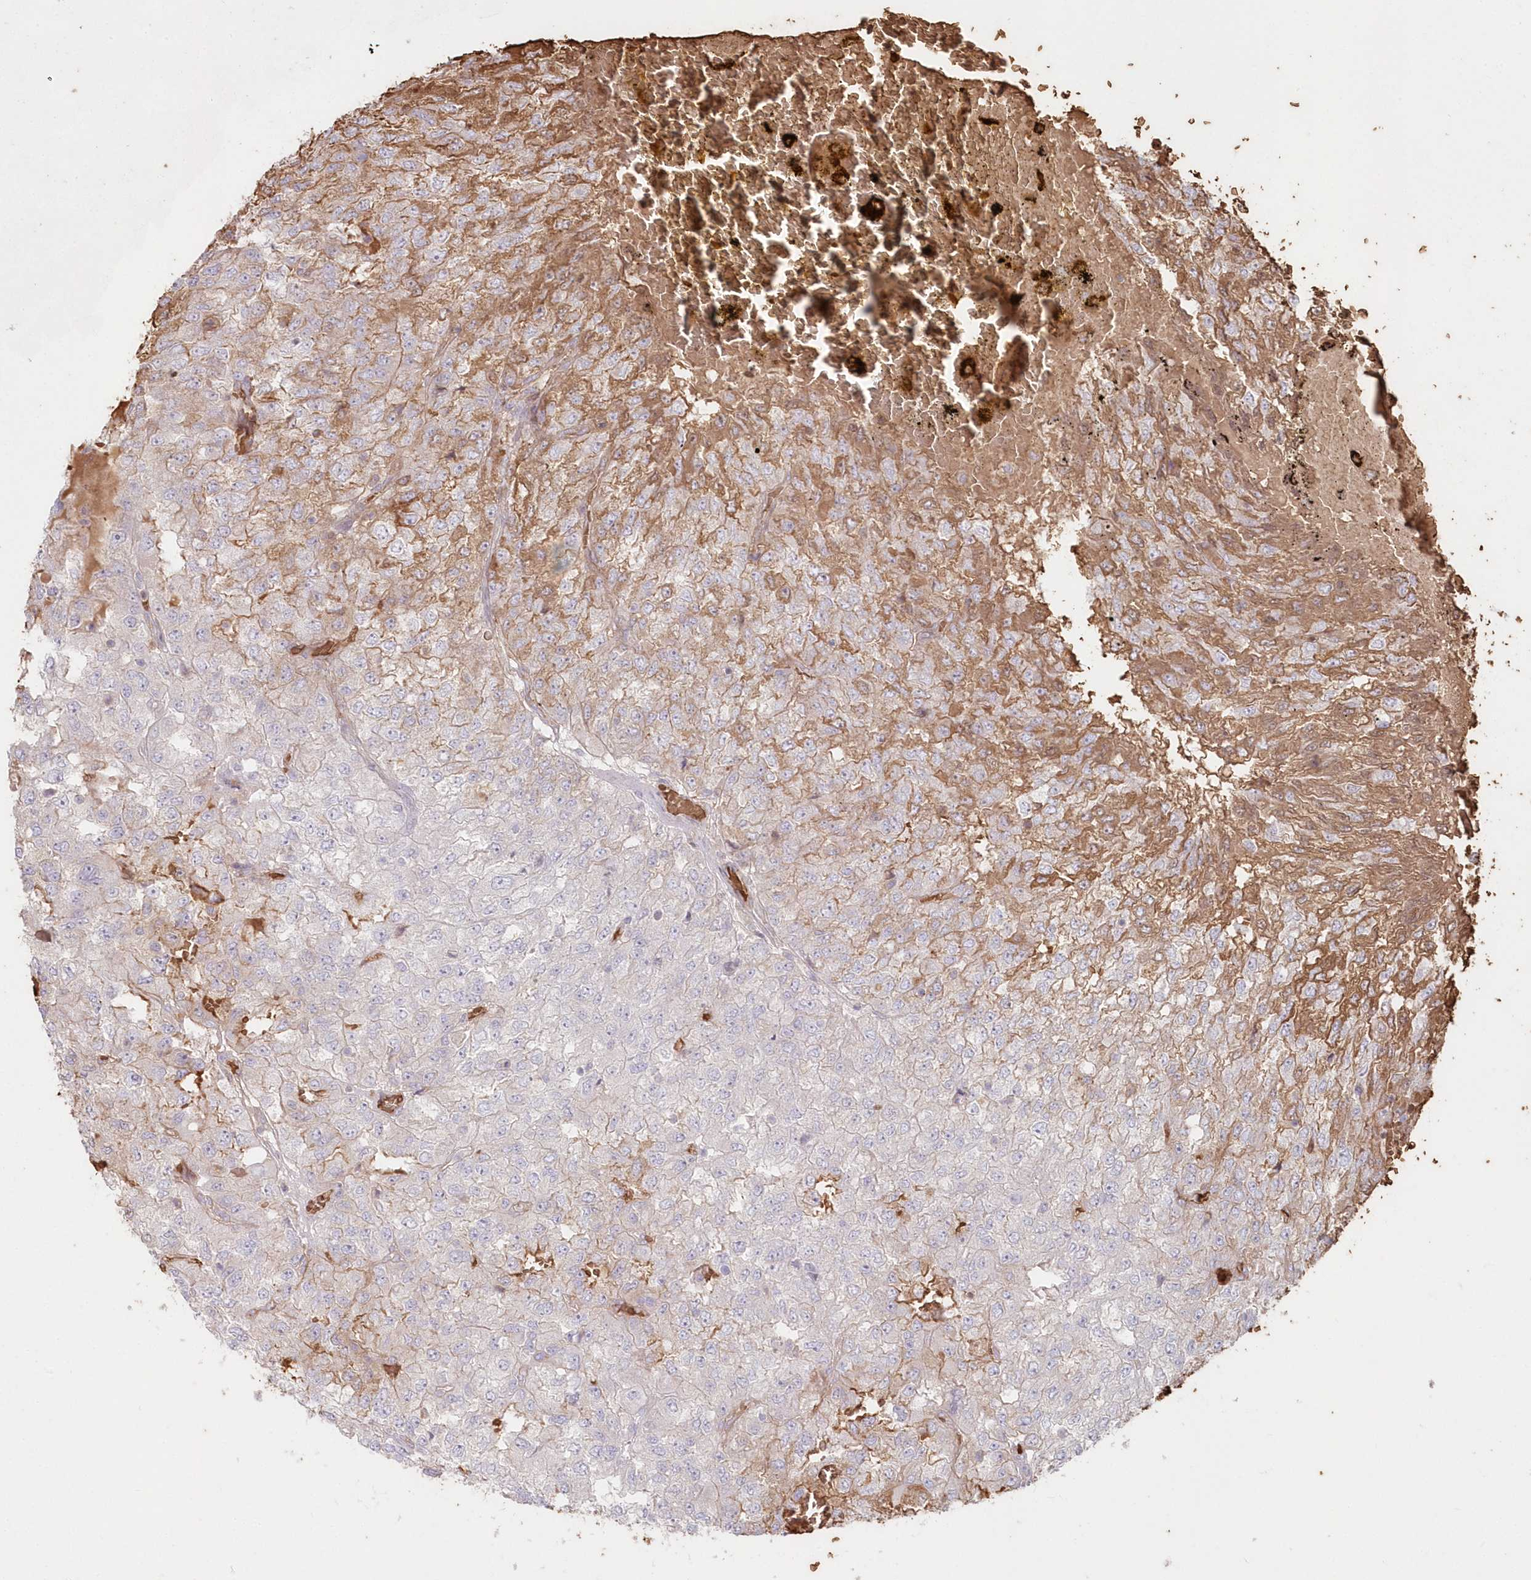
{"staining": {"intensity": "moderate", "quantity": "<25%", "location": "cytoplasmic/membranous"}, "tissue": "renal cancer", "cell_type": "Tumor cells", "image_type": "cancer", "snomed": [{"axis": "morphology", "description": "Adenocarcinoma, NOS"}, {"axis": "topography", "description": "Kidney"}], "caption": "IHC micrograph of adenocarcinoma (renal) stained for a protein (brown), which demonstrates low levels of moderate cytoplasmic/membranous staining in about <25% of tumor cells.", "gene": "SERINC1", "patient": {"sex": "female", "age": 54}}